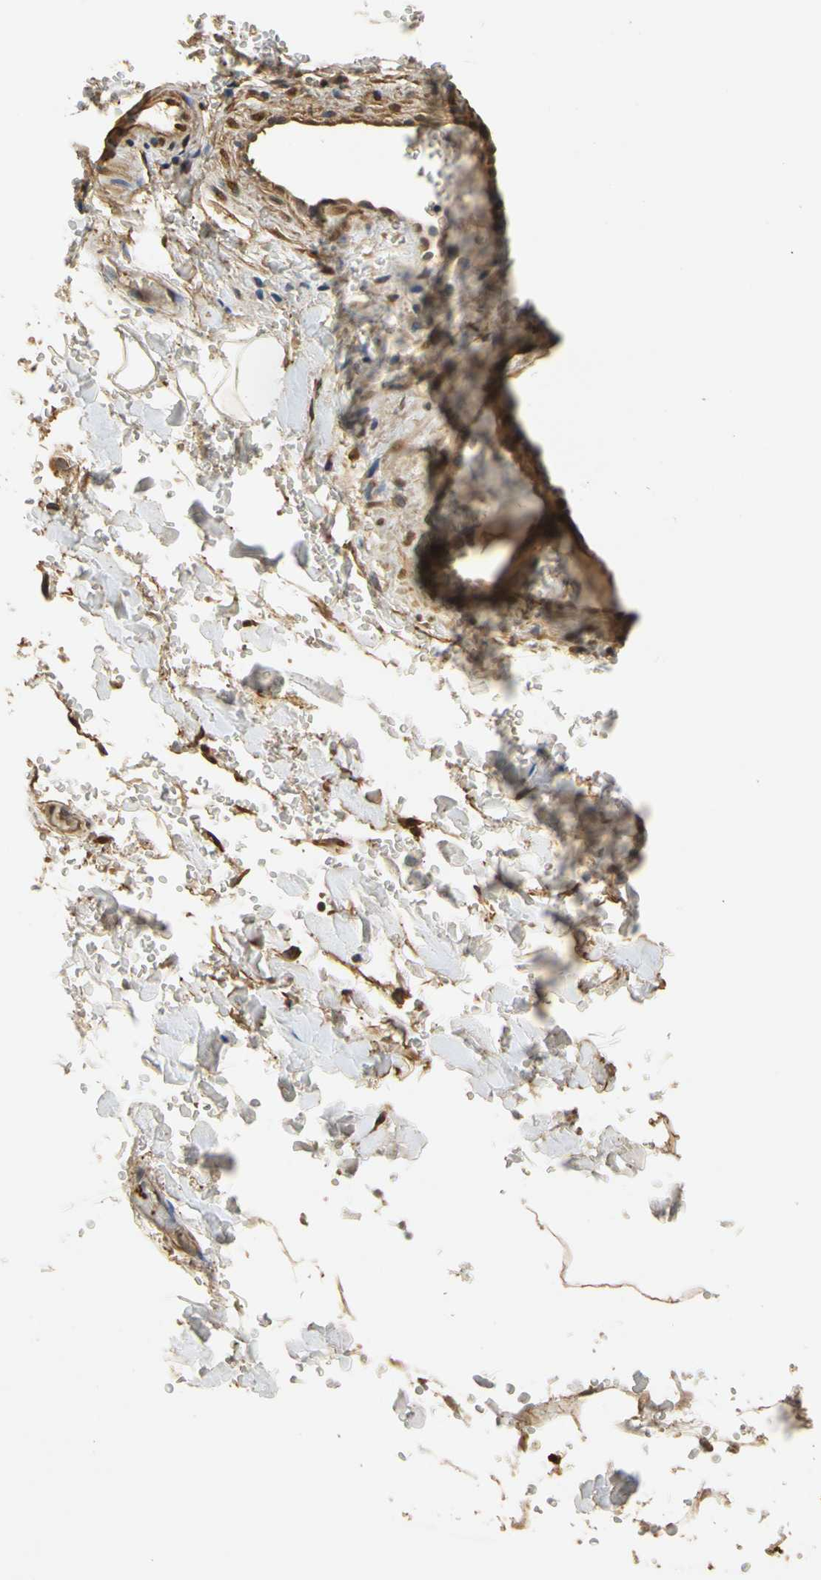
{"staining": {"intensity": "moderate", "quantity": ">75%", "location": "cytoplasmic/membranous"}, "tissue": "adipose tissue", "cell_type": "Adipocytes", "image_type": "normal", "snomed": [{"axis": "morphology", "description": "Normal tissue, NOS"}, {"axis": "morphology", "description": "Carcinoma, NOS"}, {"axis": "topography", "description": "Pancreas"}, {"axis": "topography", "description": "Peripheral nerve tissue"}], "caption": "Protein analysis of normal adipose tissue demonstrates moderate cytoplasmic/membranous staining in approximately >75% of adipocytes. (brown staining indicates protein expression, while blue staining denotes nuclei).", "gene": "S100A6", "patient": {"sex": "female", "age": 29}}